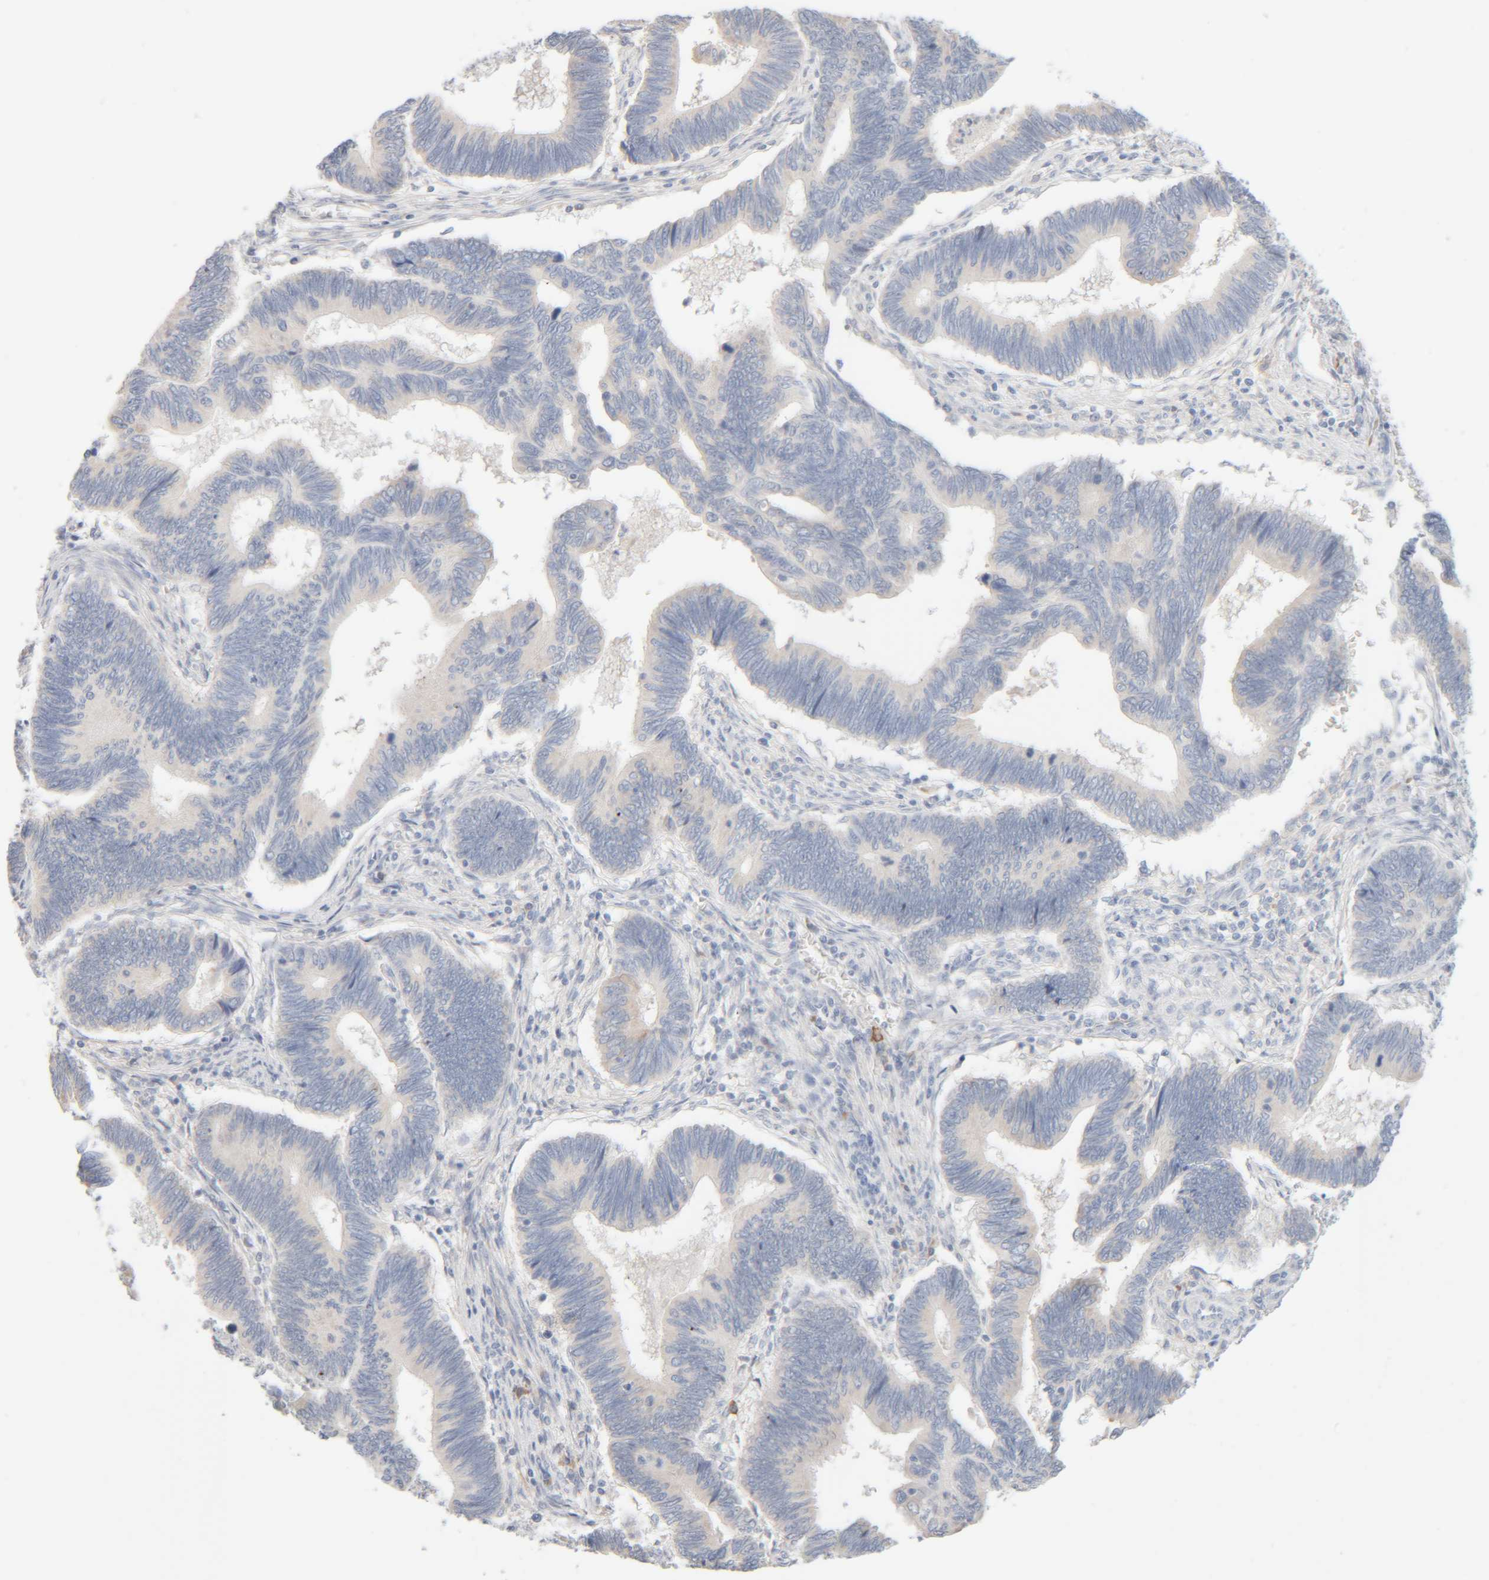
{"staining": {"intensity": "negative", "quantity": "none", "location": "none"}, "tissue": "pancreatic cancer", "cell_type": "Tumor cells", "image_type": "cancer", "snomed": [{"axis": "morphology", "description": "Adenocarcinoma, NOS"}, {"axis": "topography", "description": "Pancreas"}], "caption": "Histopathology image shows no protein expression in tumor cells of adenocarcinoma (pancreatic) tissue. (DAB immunohistochemistry (IHC) with hematoxylin counter stain).", "gene": "RIDA", "patient": {"sex": "female", "age": 70}}